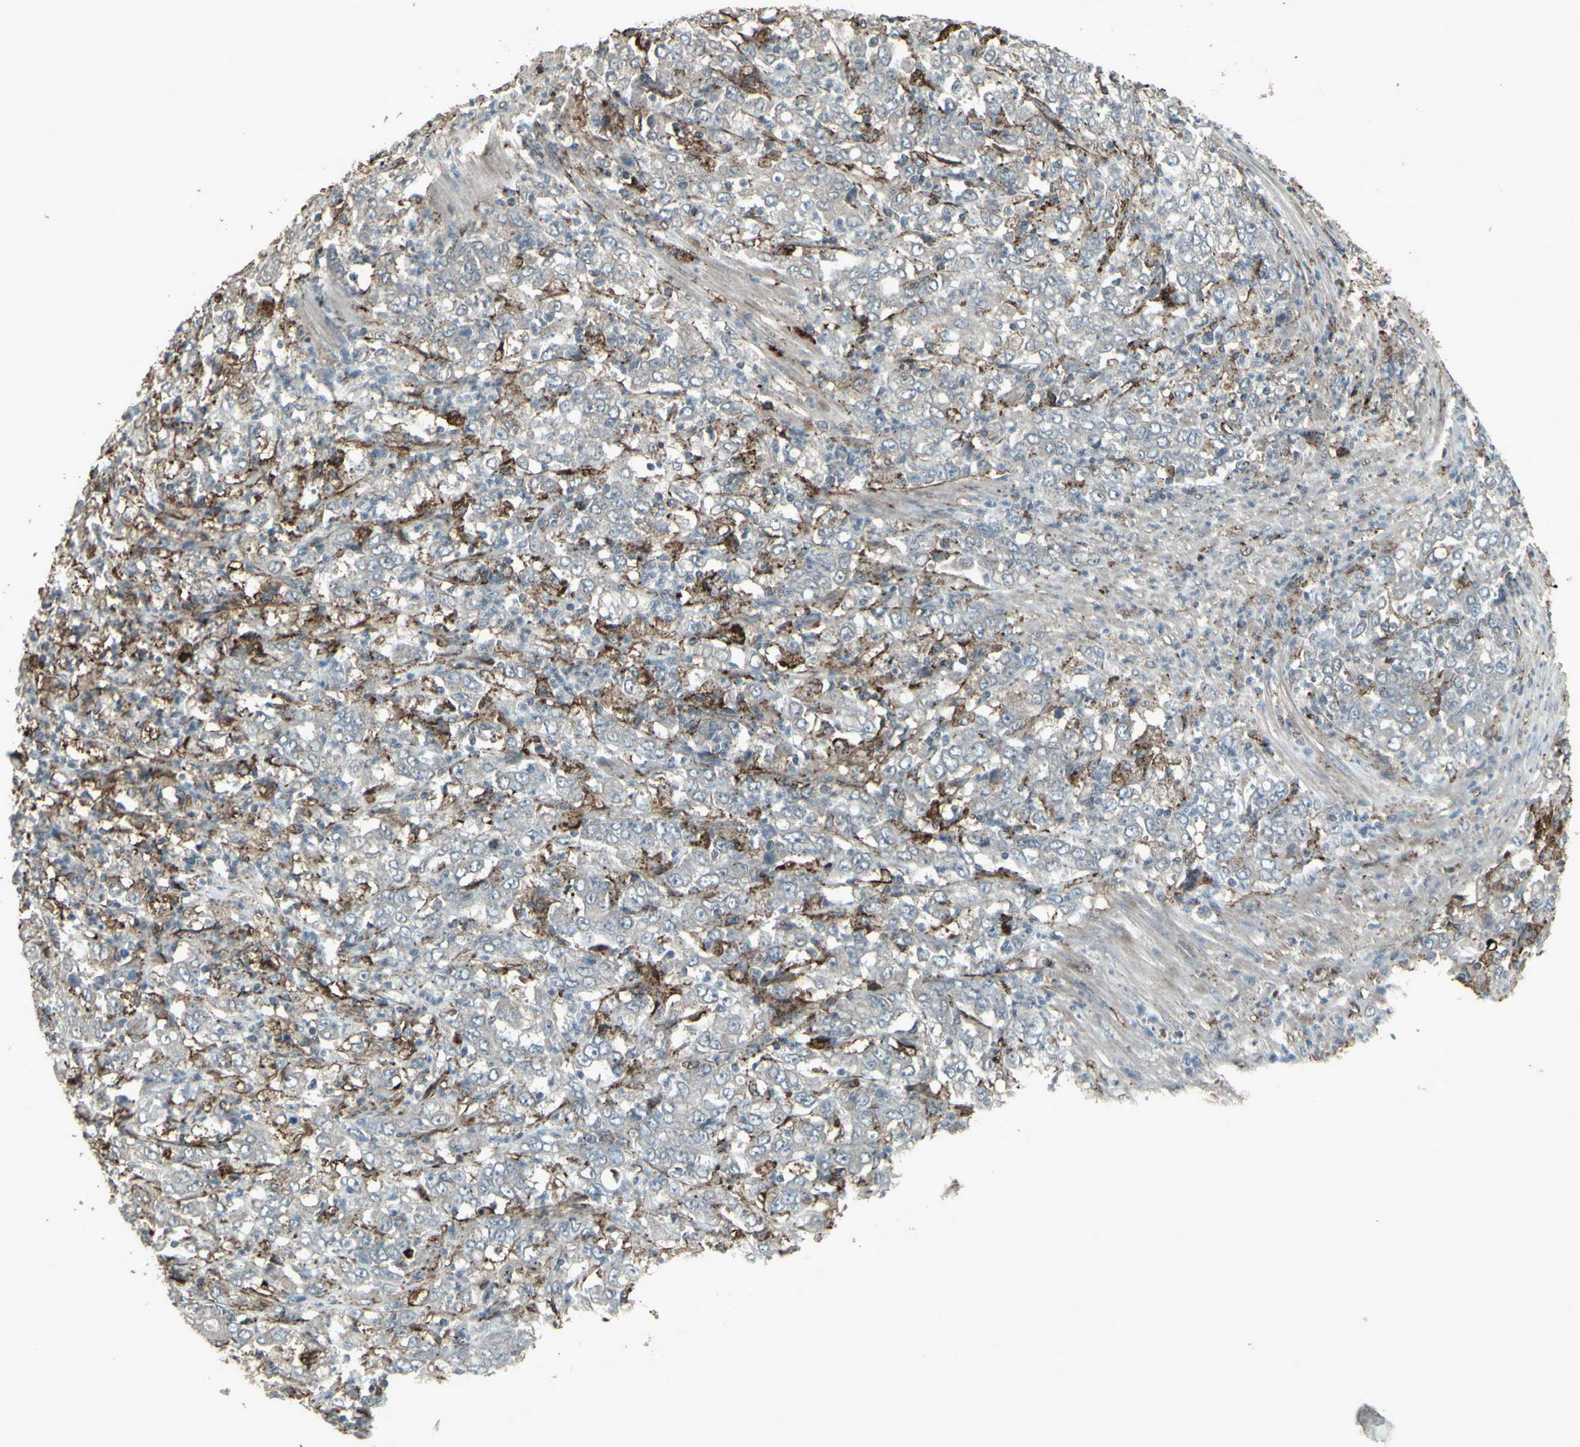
{"staining": {"intensity": "negative", "quantity": "none", "location": "none"}, "tissue": "stomach cancer", "cell_type": "Tumor cells", "image_type": "cancer", "snomed": [{"axis": "morphology", "description": "Adenocarcinoma, NOS"}, {"axis": "topography", "description": "Stomach, lower"}], "caption": "High magnification brightfield microscopy of stomach adenocarcinoma stained with DAB (brown) and counterstained with hematoxylin (blue): tumor cells show no significant positivity. Brightfield microscopy of immunohistochemistry stained with DAB (3,3'-diaminobenzidine) (brown) and hematoxylin (blue), captured at high magnification.", "gene": "SMO", "patient": {"sex": "female", "age": 71}}